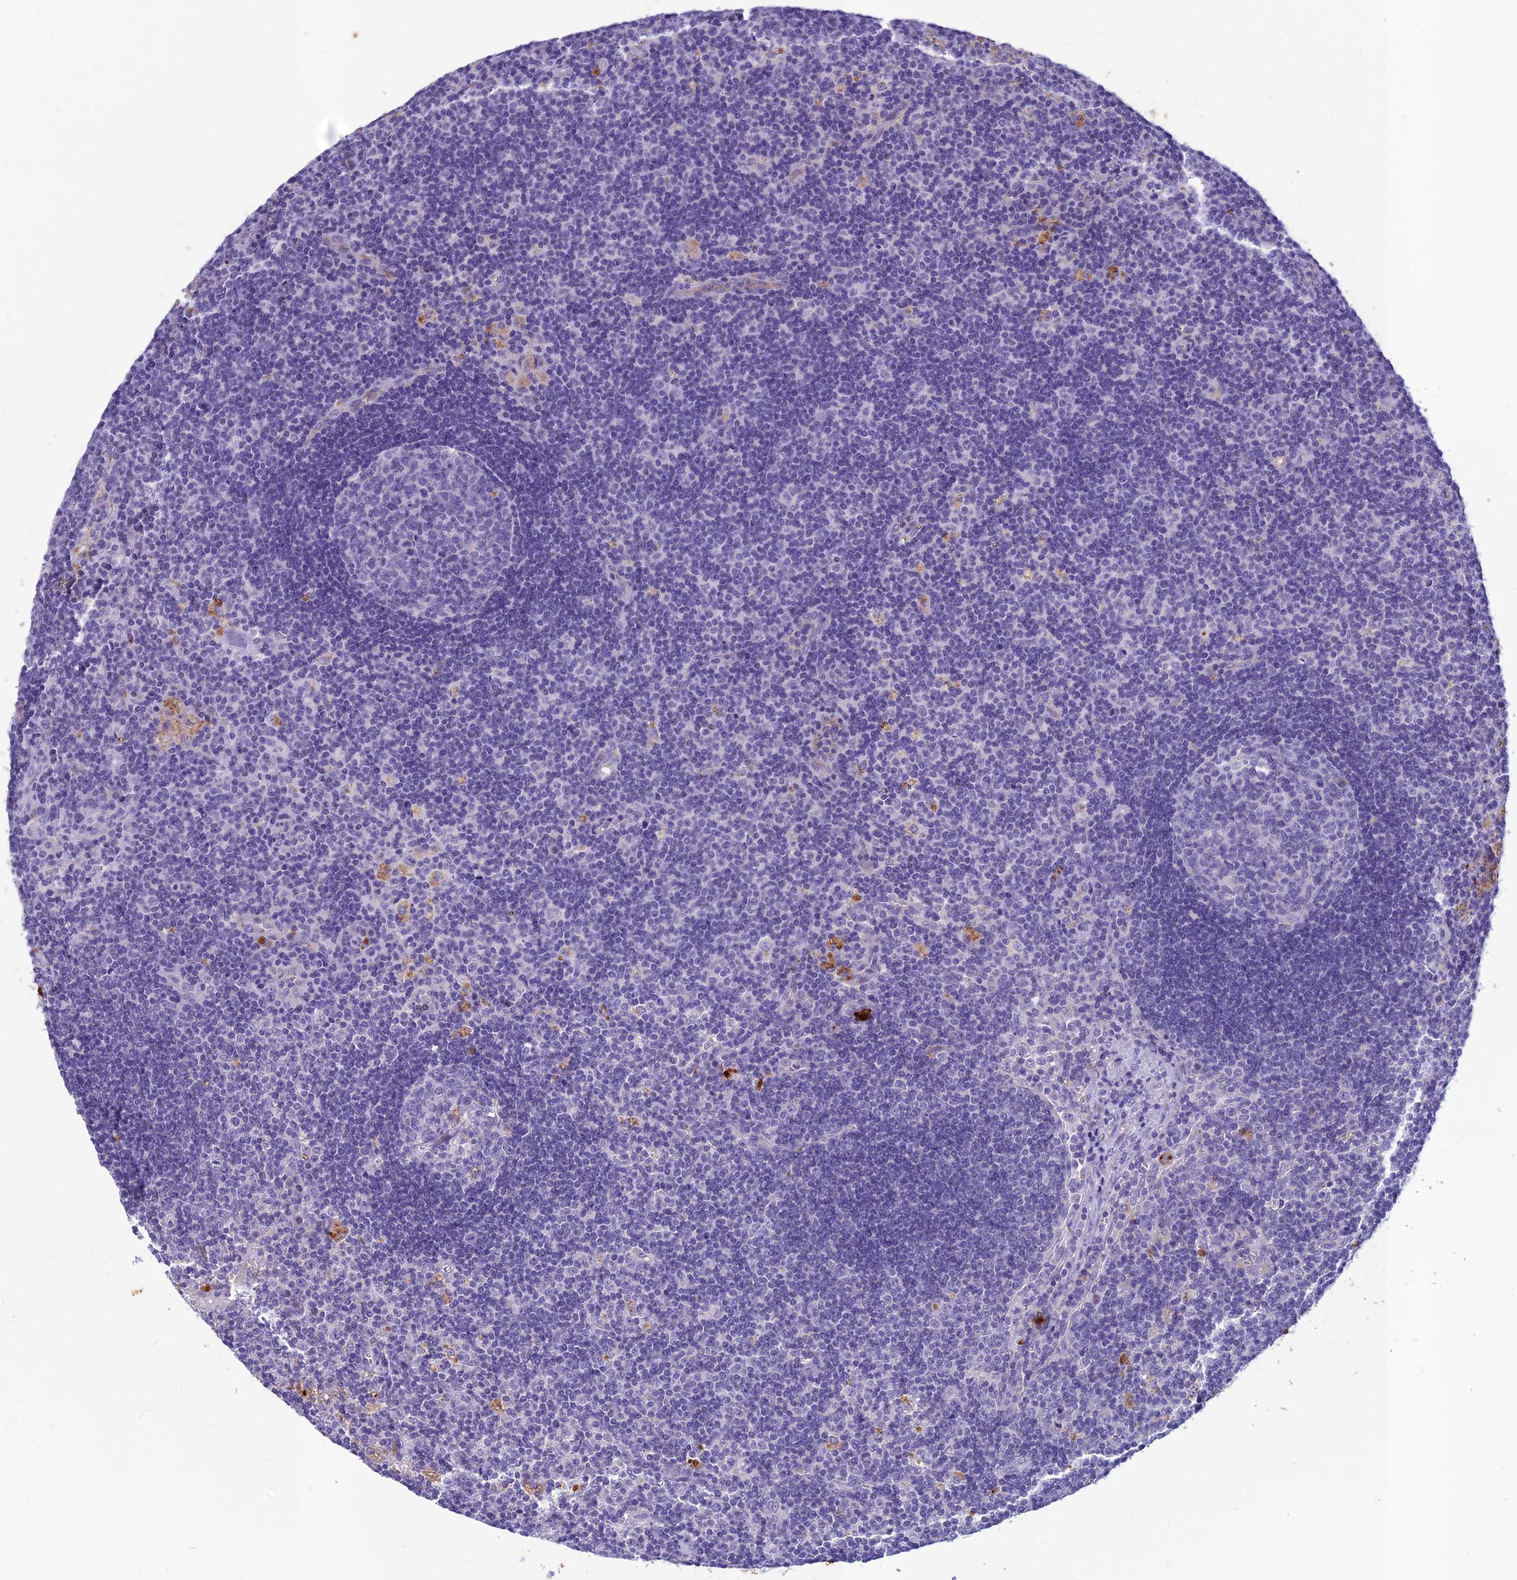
{"staining": {"intensity": "negative", "quantity": "none", "location": "none"}, "tissue": "lymph node", "cell_type": "Germinal center cells", "image_type": "normal", "snomed": [{"axis": "morphology", "description": "Normal tissue, NOS"}, {"axis": "topography", "description": "Lymph node"}], "caption": "The histopathology image demonstrates no significant expression in germinal center cells of lymph node. The staining was performed using DAB to visualize the protein expression in brown, while the nuclei were stained in blue with hematoxylin (Magnification: 20x).", "gene": "IFT172", "patient": {"sex": "male", "age": 58}}